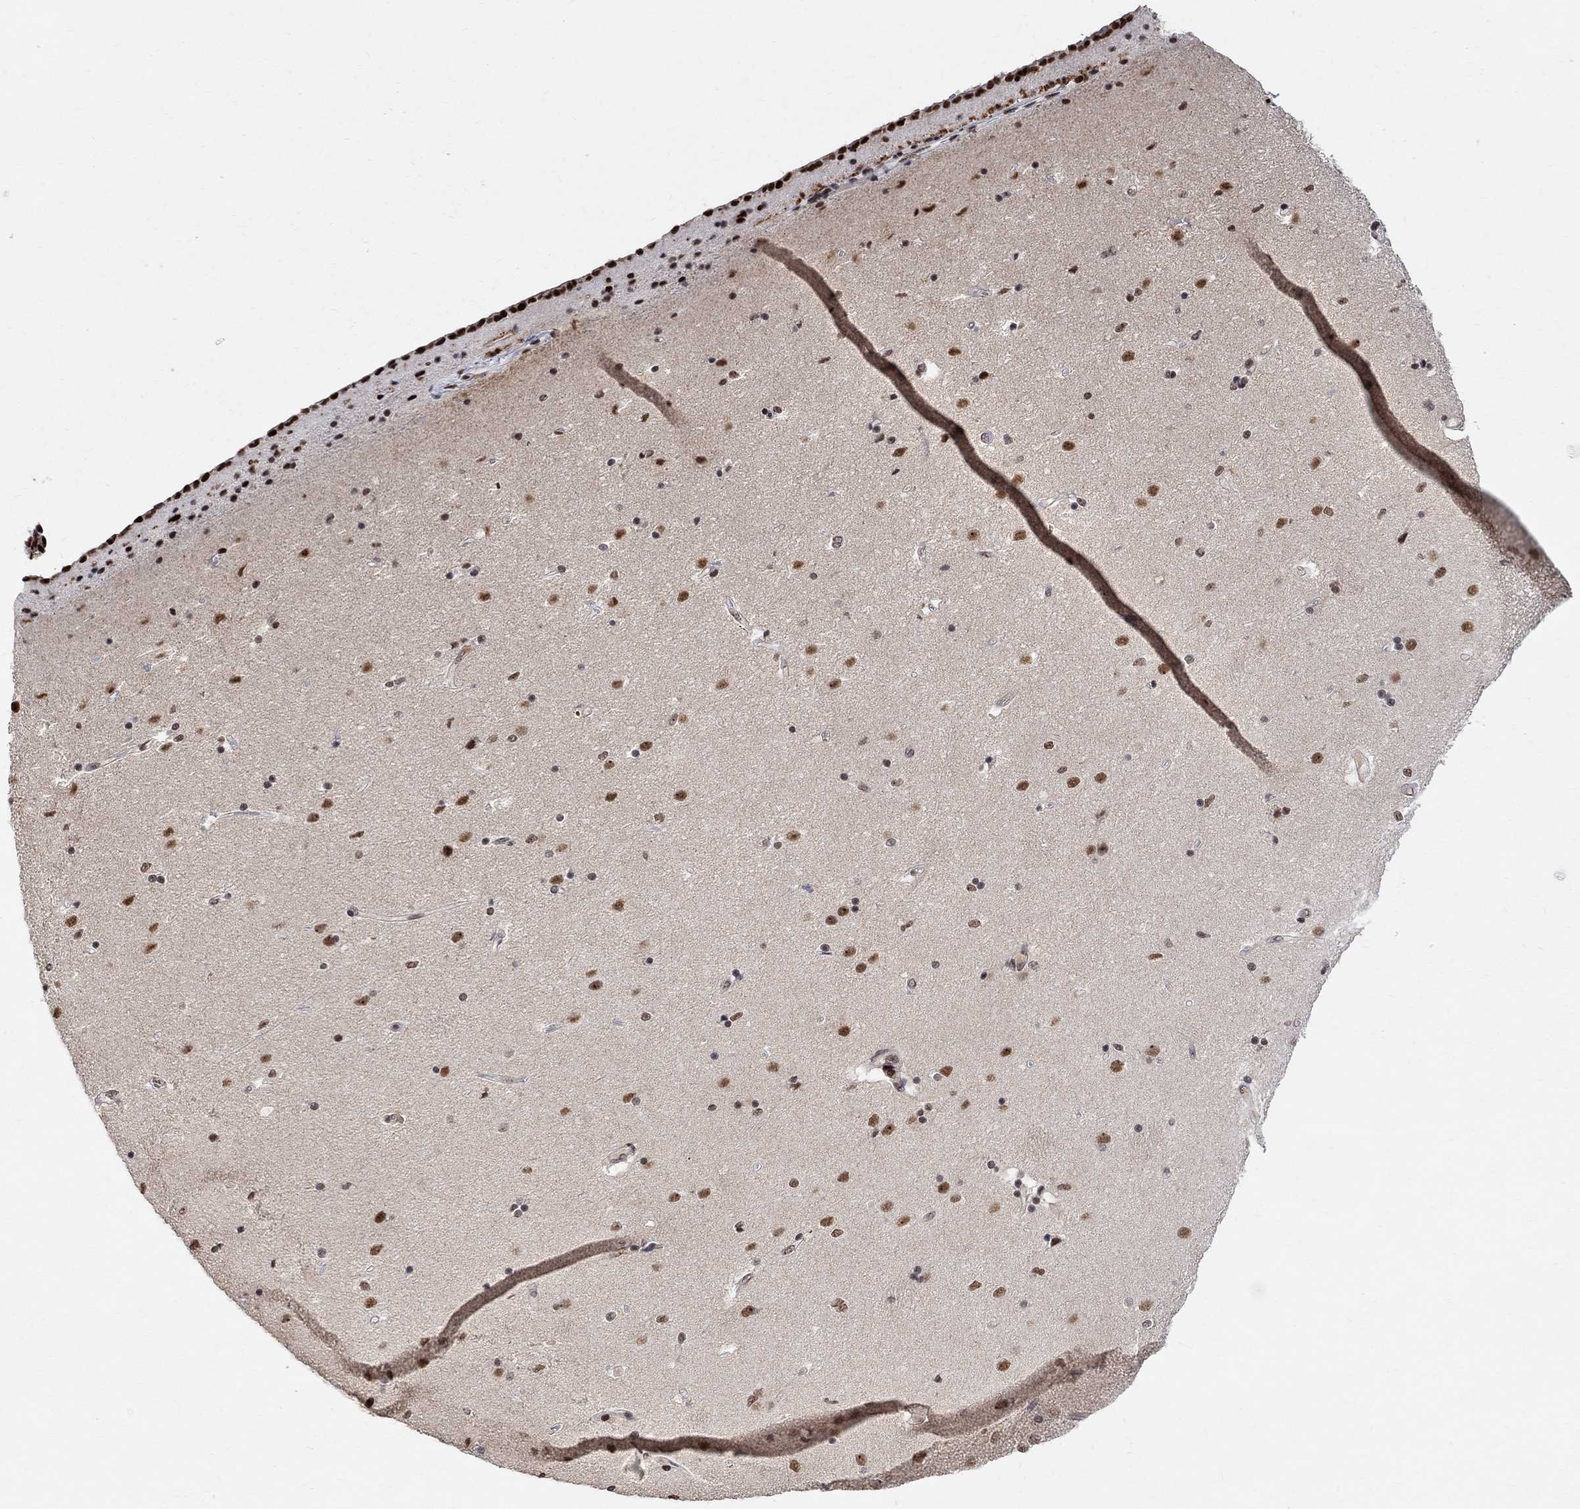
{"staining": {"intensity": "negative", "quantity": "none", "location": "none"}, "tissue": "caudate", "cell_type": "Glial cells", "image_type": "normal", "snomed": [{"axis": "morphology", "description": "Normal tissue, NOS"}, {"axis": "topography", "description": "Lateral ventricle wall"}], "caption": "High power microscopy micrograph of an IHC histopathology image of benign caudate, revealing no significant positivity in glial cells. (Brightfield microscopy of DAB (3,3'-diaminobenzidine) immunohistochemistry (IHC) at high magnification).", "gene": "E4F1", "patient": {"sex": "female", "age": 71}}